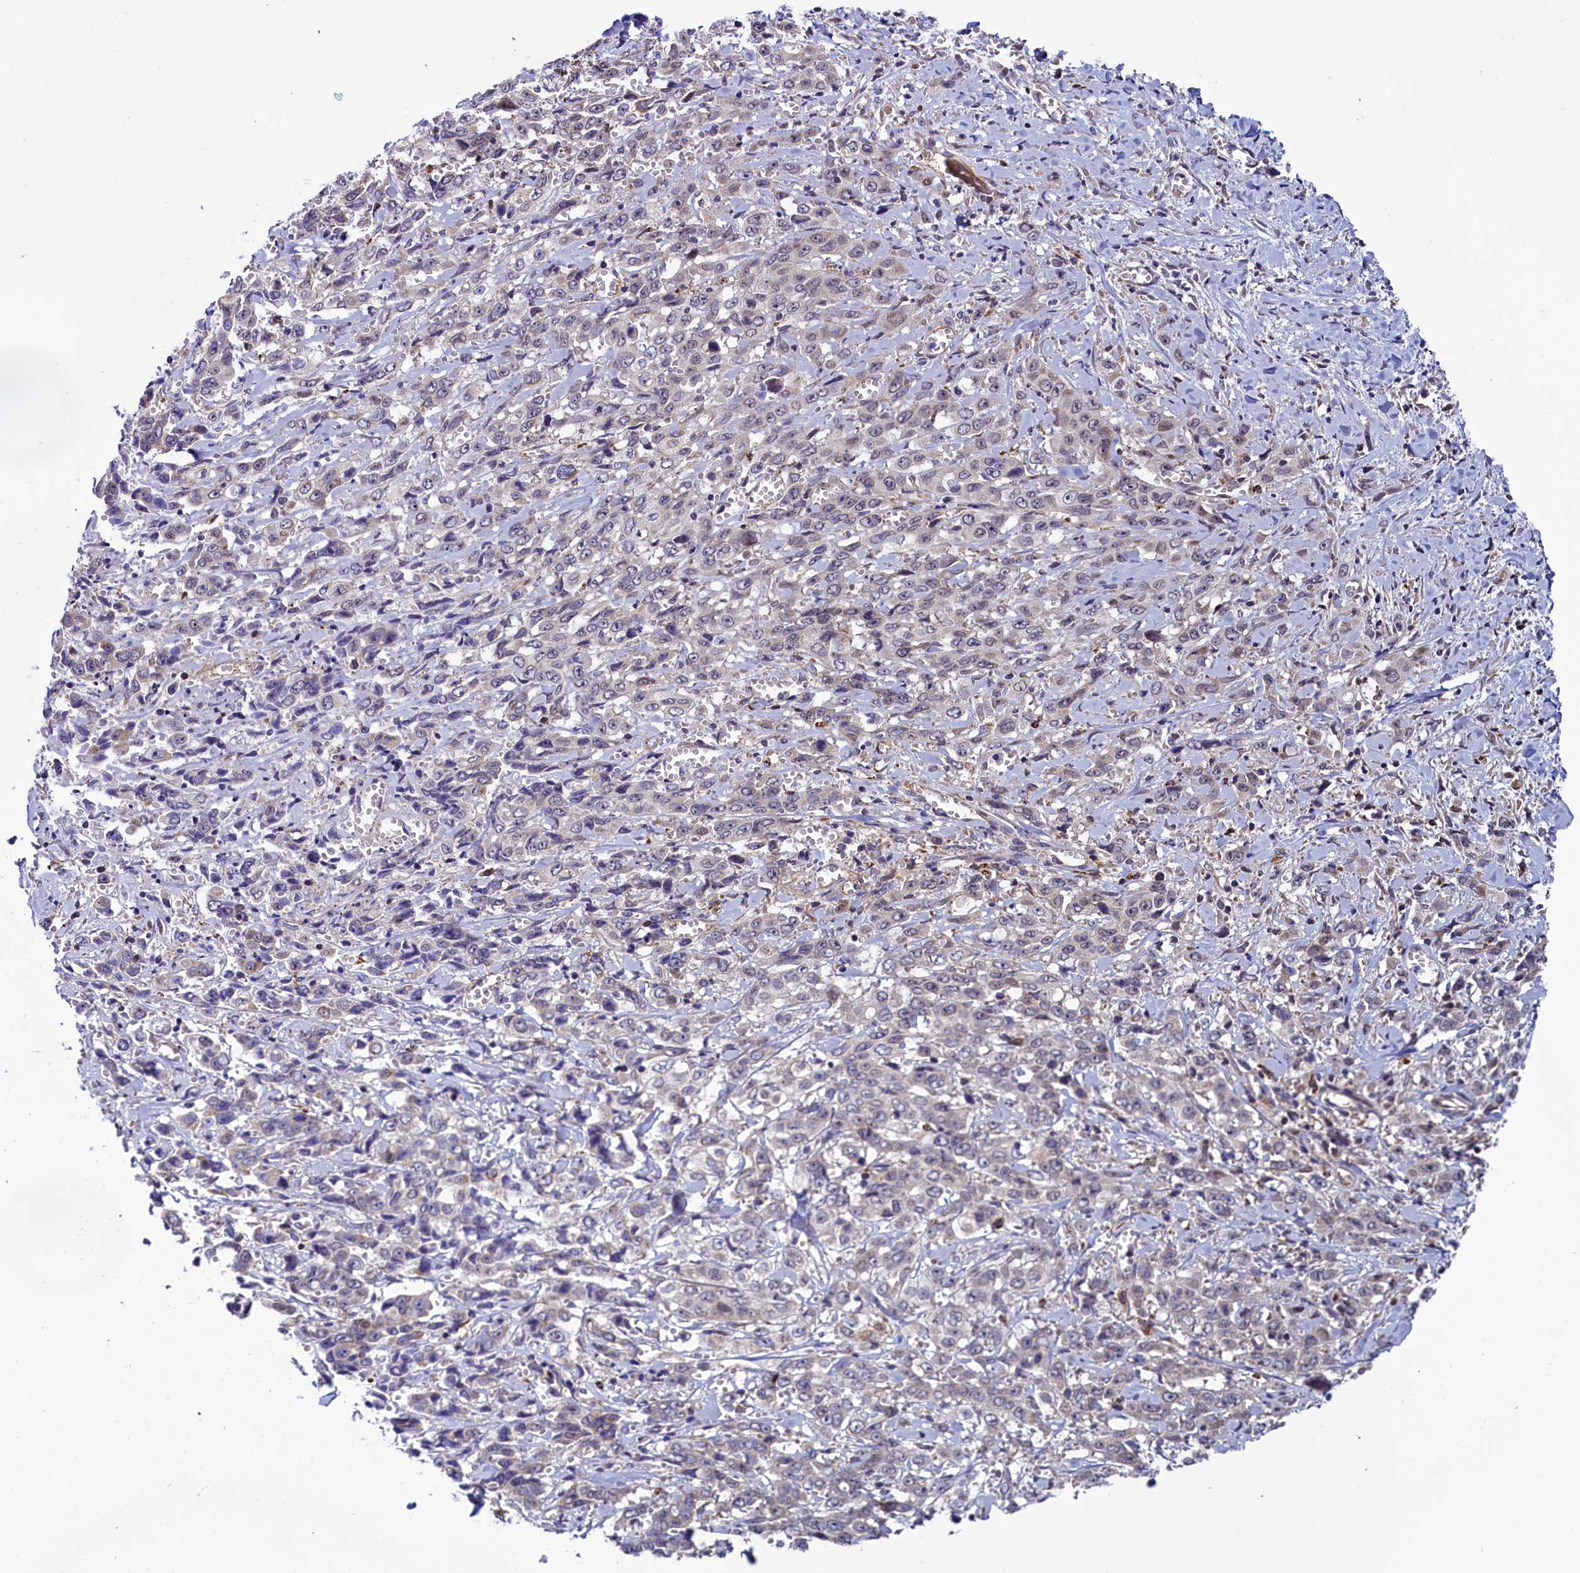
{"staining": {"intensity": "negative", "quantity": "none", "location": "none"}, "tissue": "stomach cancer", "cell_type": "Tumor cells", "image_type": "cancer", "snomed": [{"axis": "morphology", "description": "Adenocarcinoma, NOS"}, {"axis": "topography", "description": "Stomach, upper"}], "caption": "The histopathology image demonstrates no significant expression in tumor cells of stomach cancer (adenocarcinoma). (Brightfield microscopy of DAB (3,3'-diaminobenzidine) IHC at high magnification).", "gene": "CIAPIN1", "patient": {"sex": "male", "age": 62}}